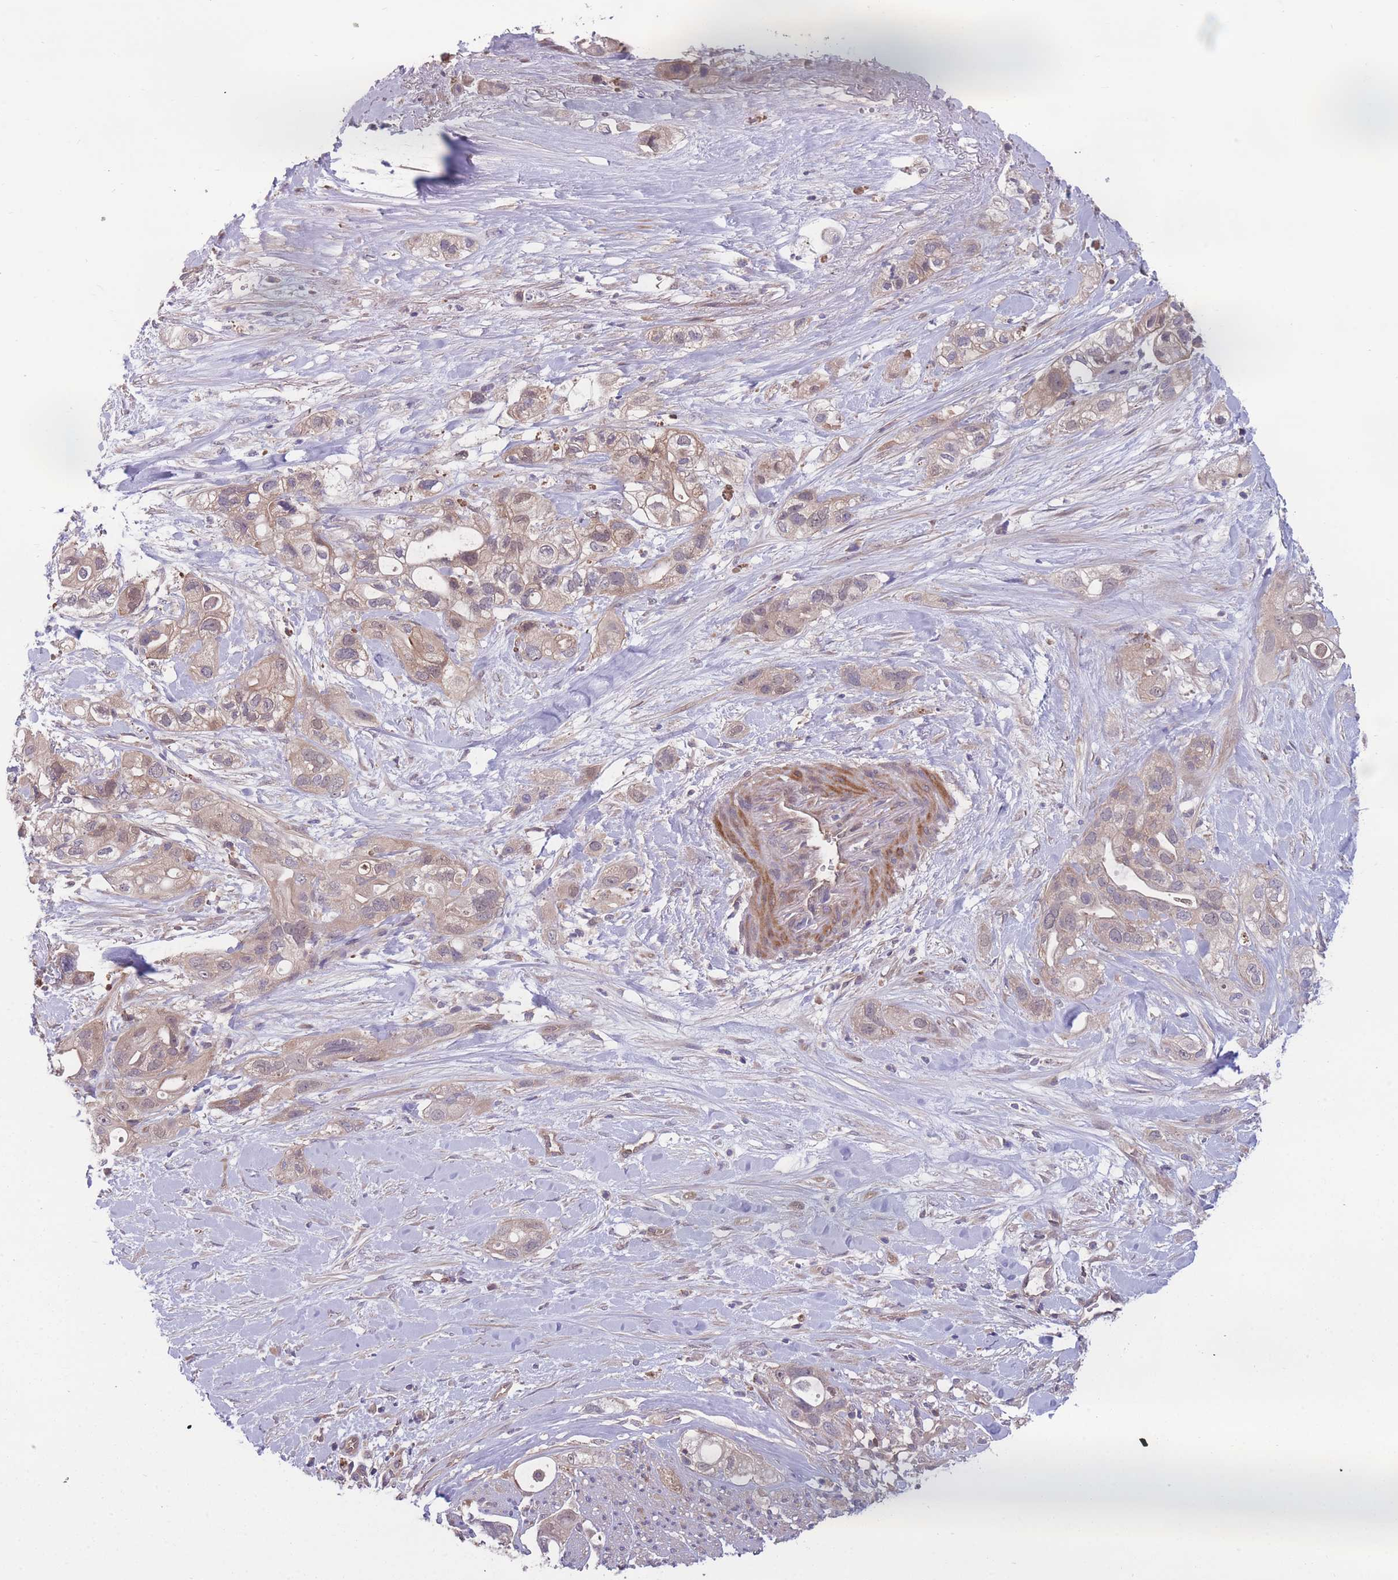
{"staining": {"intensity": "weak", "quantity": ">75%", "location": "cytoplasmic/membranous"}, "tissue": "pancreatic cancer", "cell_type": "Tumor cells", "image_type": "cancer", "snomed": [{"axis": "morphology", "description": "Adenocarcinoma, NOS"}, {"axis": "topography", "description": "Pancreas"}], "caption": "A brown stain highlights weak cytoplasmic/membranous staining of a protein in adenocarcinoma (pancreatic) tumor cells. (Brightfield microscopy of DAB IHC at high magnification).", "gene": "UBE2N", "patient": {"sex": "male", "age": 44}}